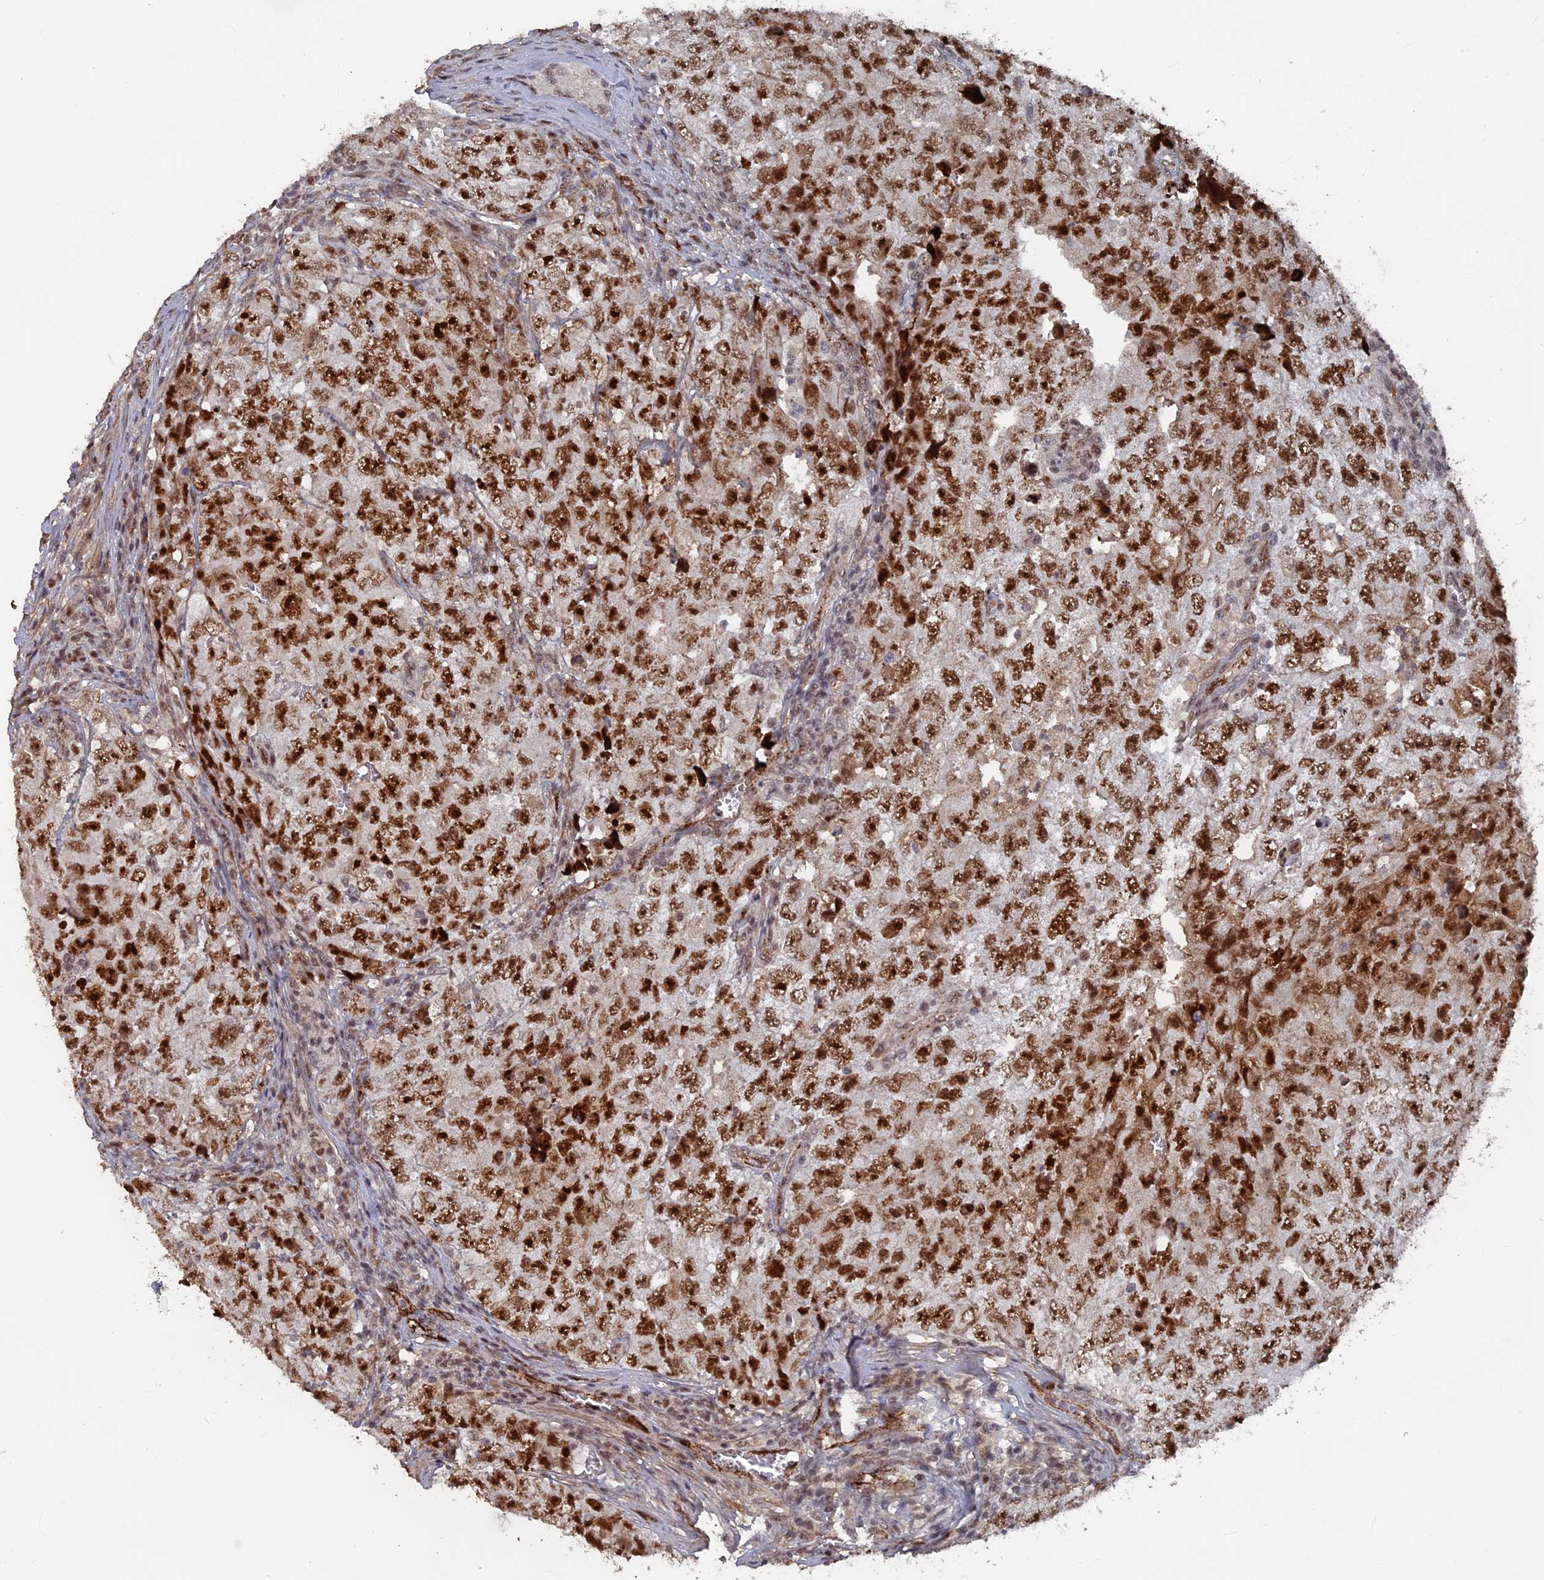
{"staining": {"intensity": "strong", "quantity": ">75%", "location": "nuclear"}, "tissue": "testis cancer", "cell_type": "Tumor cells", "image_type": "cancer", "snomed": [{"axis": "morphology", "description": "Carcinoma, Embryonal, NOS"}, {"axis": "topography", "description": "Testis"}], "caption": "Immunohistochemical staining of human embryonal carcinoma (testis) displays high levels of strong nuclear protein expression in approximately >75% of tumor cells. (IHC, brightfield microscopy, high magnification).", "gene": "SH3D21", "patient": {"sex": "male", "age": 17}}